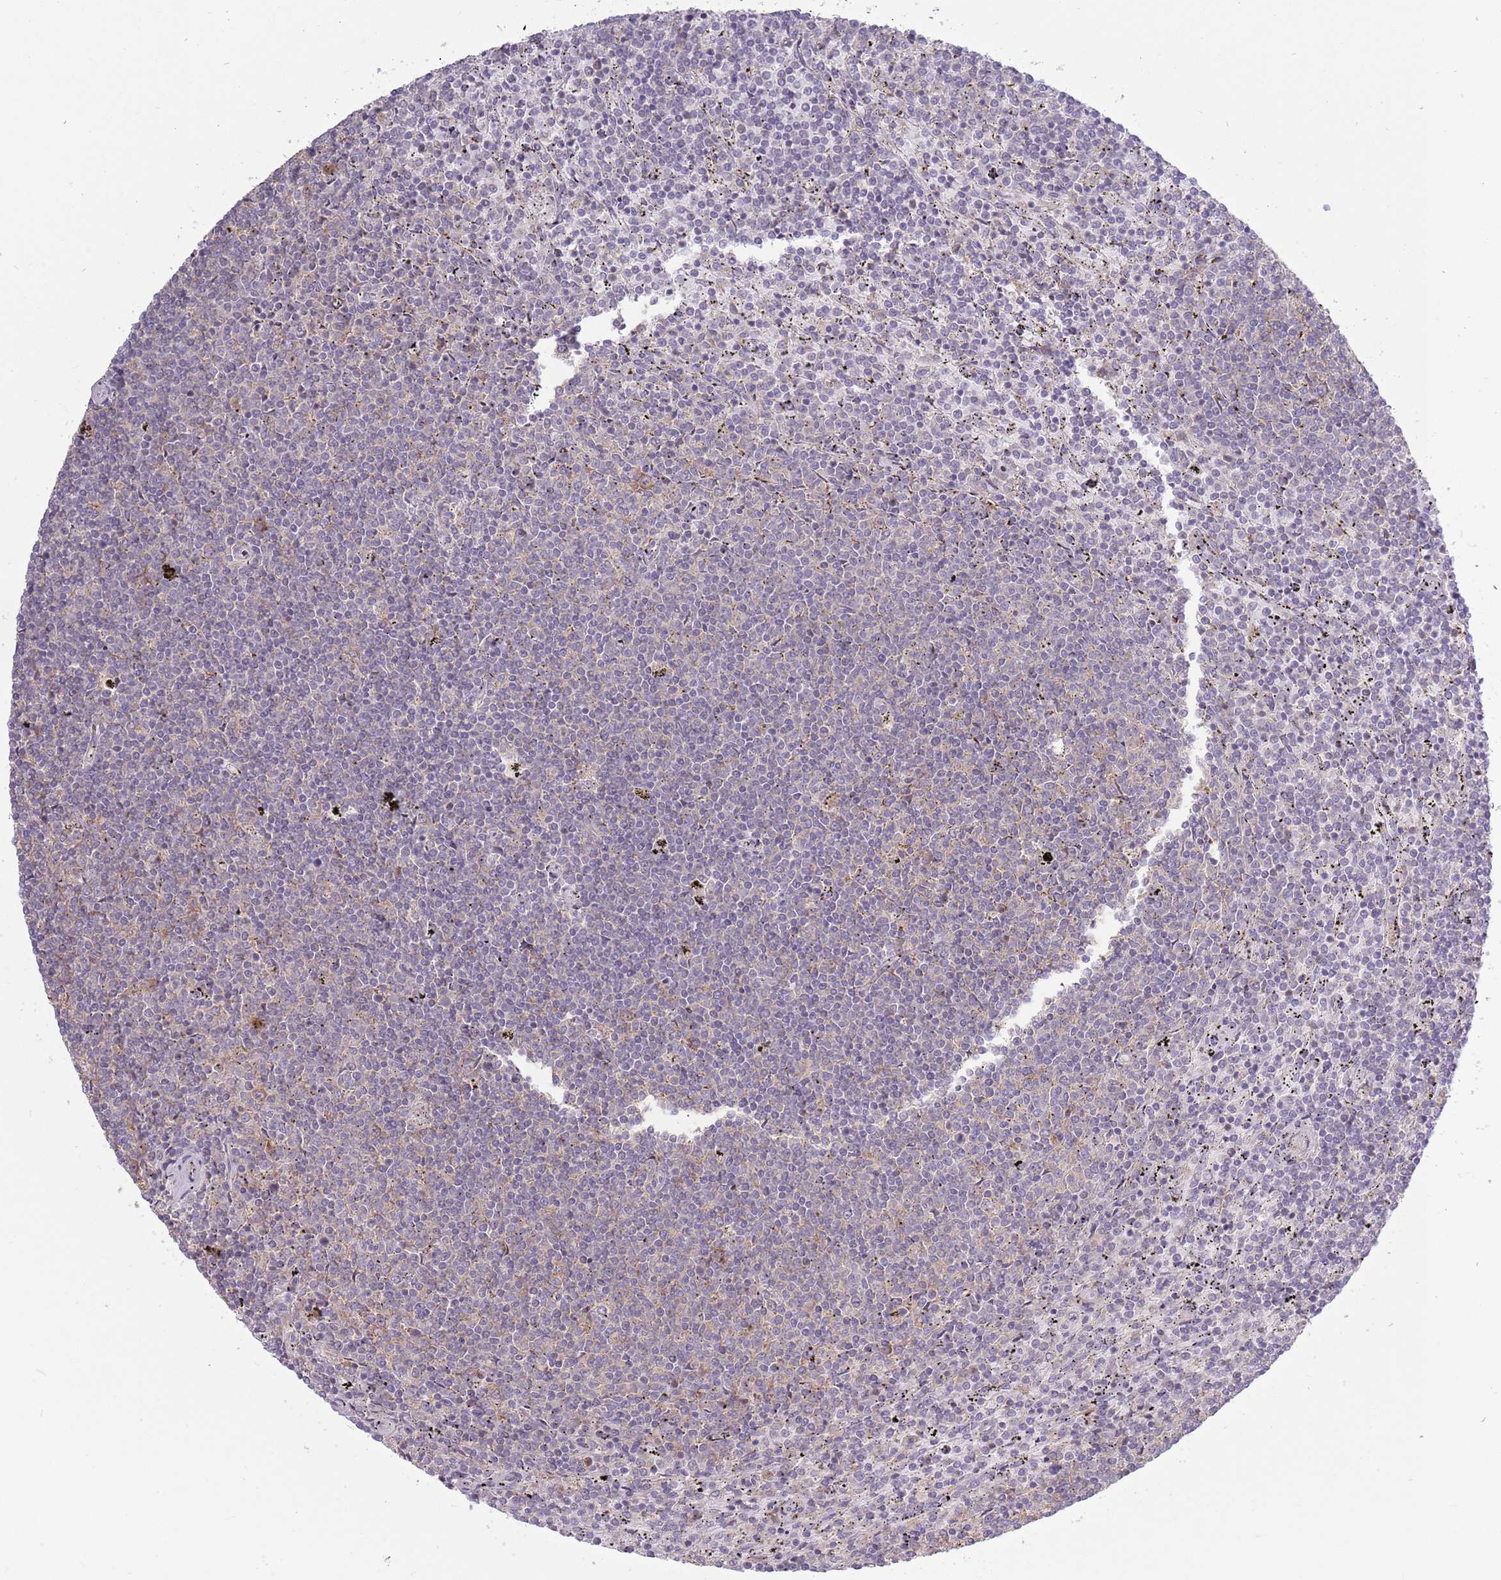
{"staining": {"intensity": "negative", "quantity": "none", "location": "none"}, "tissue": "lymphoma", "cell_type": "Tumor cells", "image_type": "cancer", "snomed": [{"axis": "morphology", "description": "Malignant lymphoma, non-Hodgkin's type, Low grade"}, {"axis": "topography", "description": "Spleen"}], "caption": "Immunohistochemical staining of low-grade malignant lymphoma, non-Hodgkin's type shows no significant staining in tumor cells. Nuclei are stained in blue.", "gene": "RPL17-C18orf32", "patient": {"sex": "female", "age": 50}}